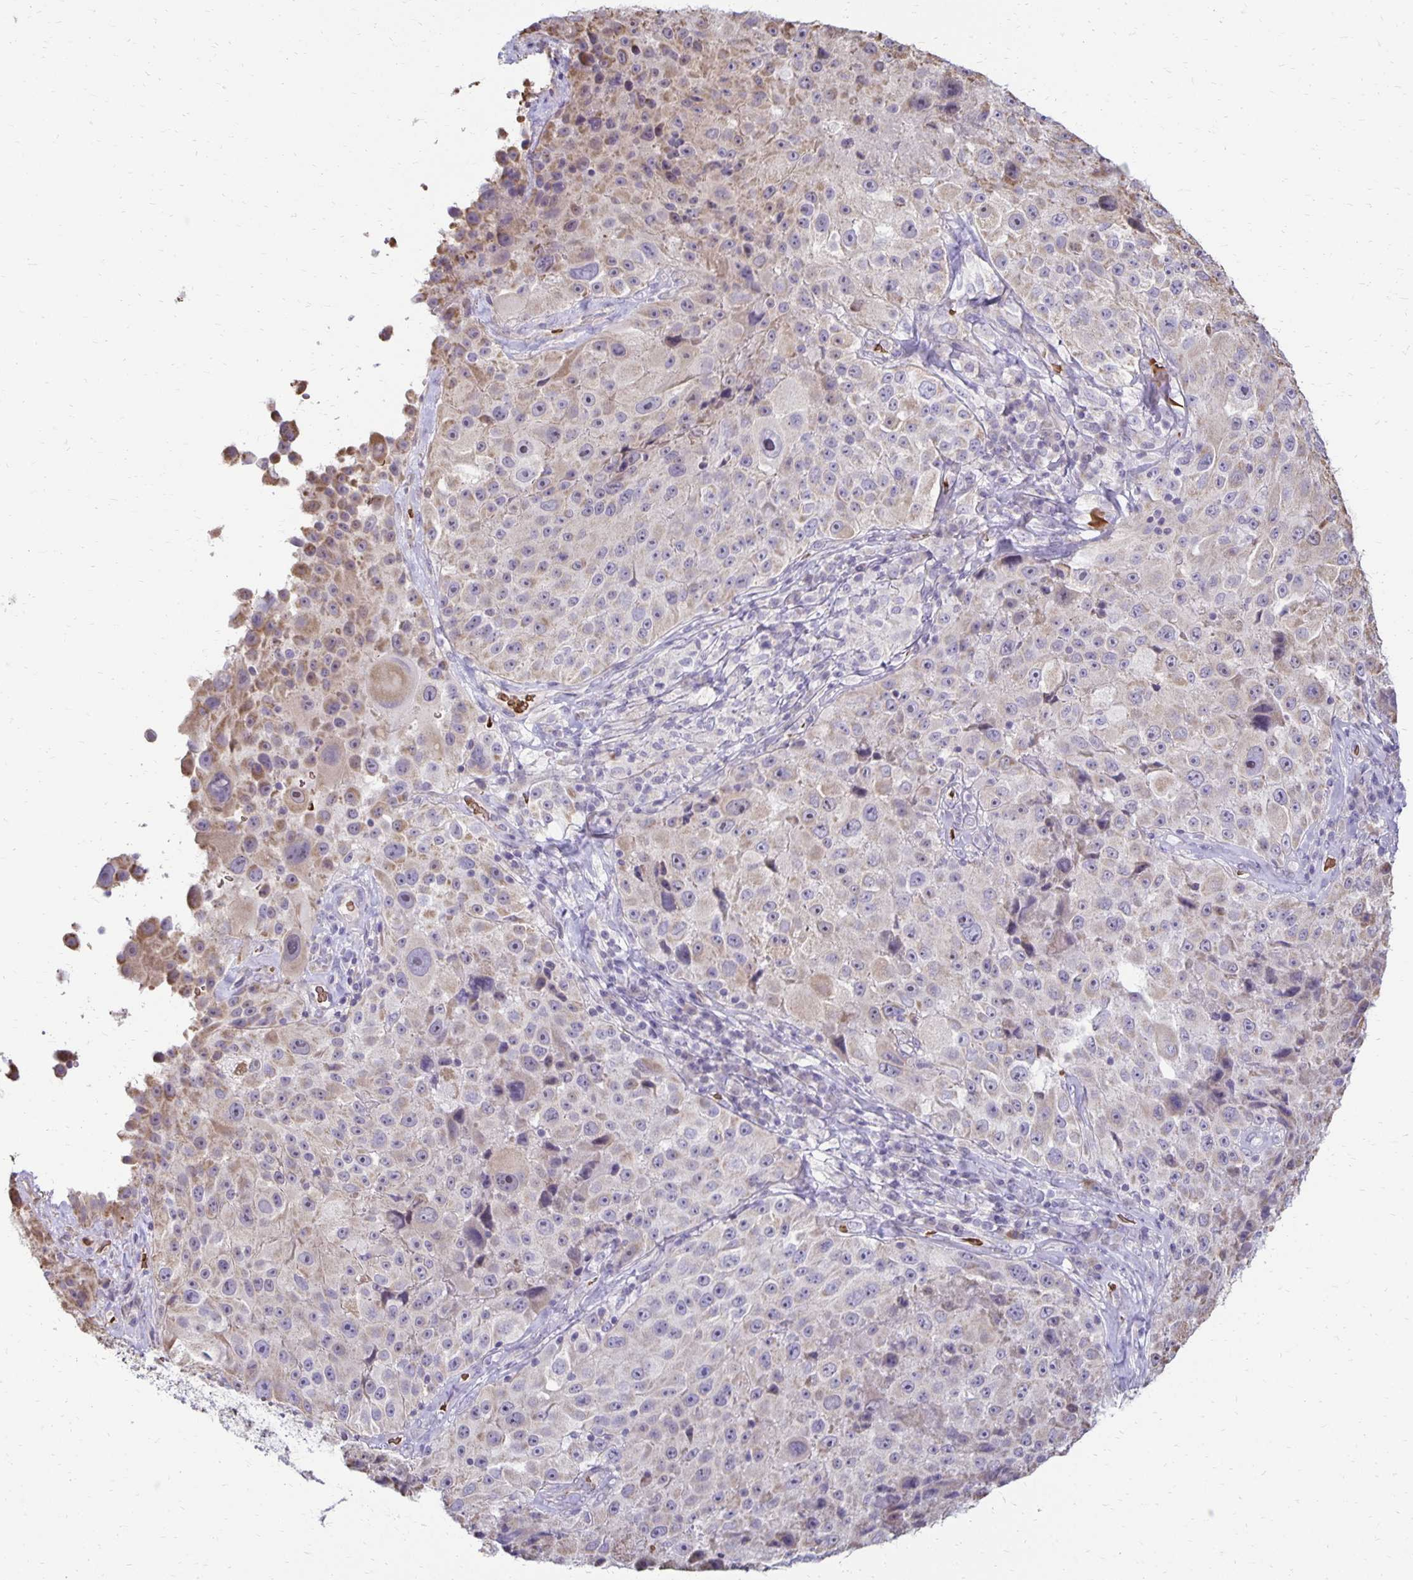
{"staining": {"intensity": "negative", "quantity": "none", "location": "none"}, "tissue": "melanoma", "cell_type": "Tumor cells", "image_type": "cancer", "snomed": [{"axis": "morphology", "description": "Malignant melanoma, Metastatic site"}, {"axis": "topography", "description": "Lymph node"}], "caption": "Tumor cells are negative for protein expression in human melanoma.", "gene": "FN3K", "patient": {"sex": "male", "age": 62}}